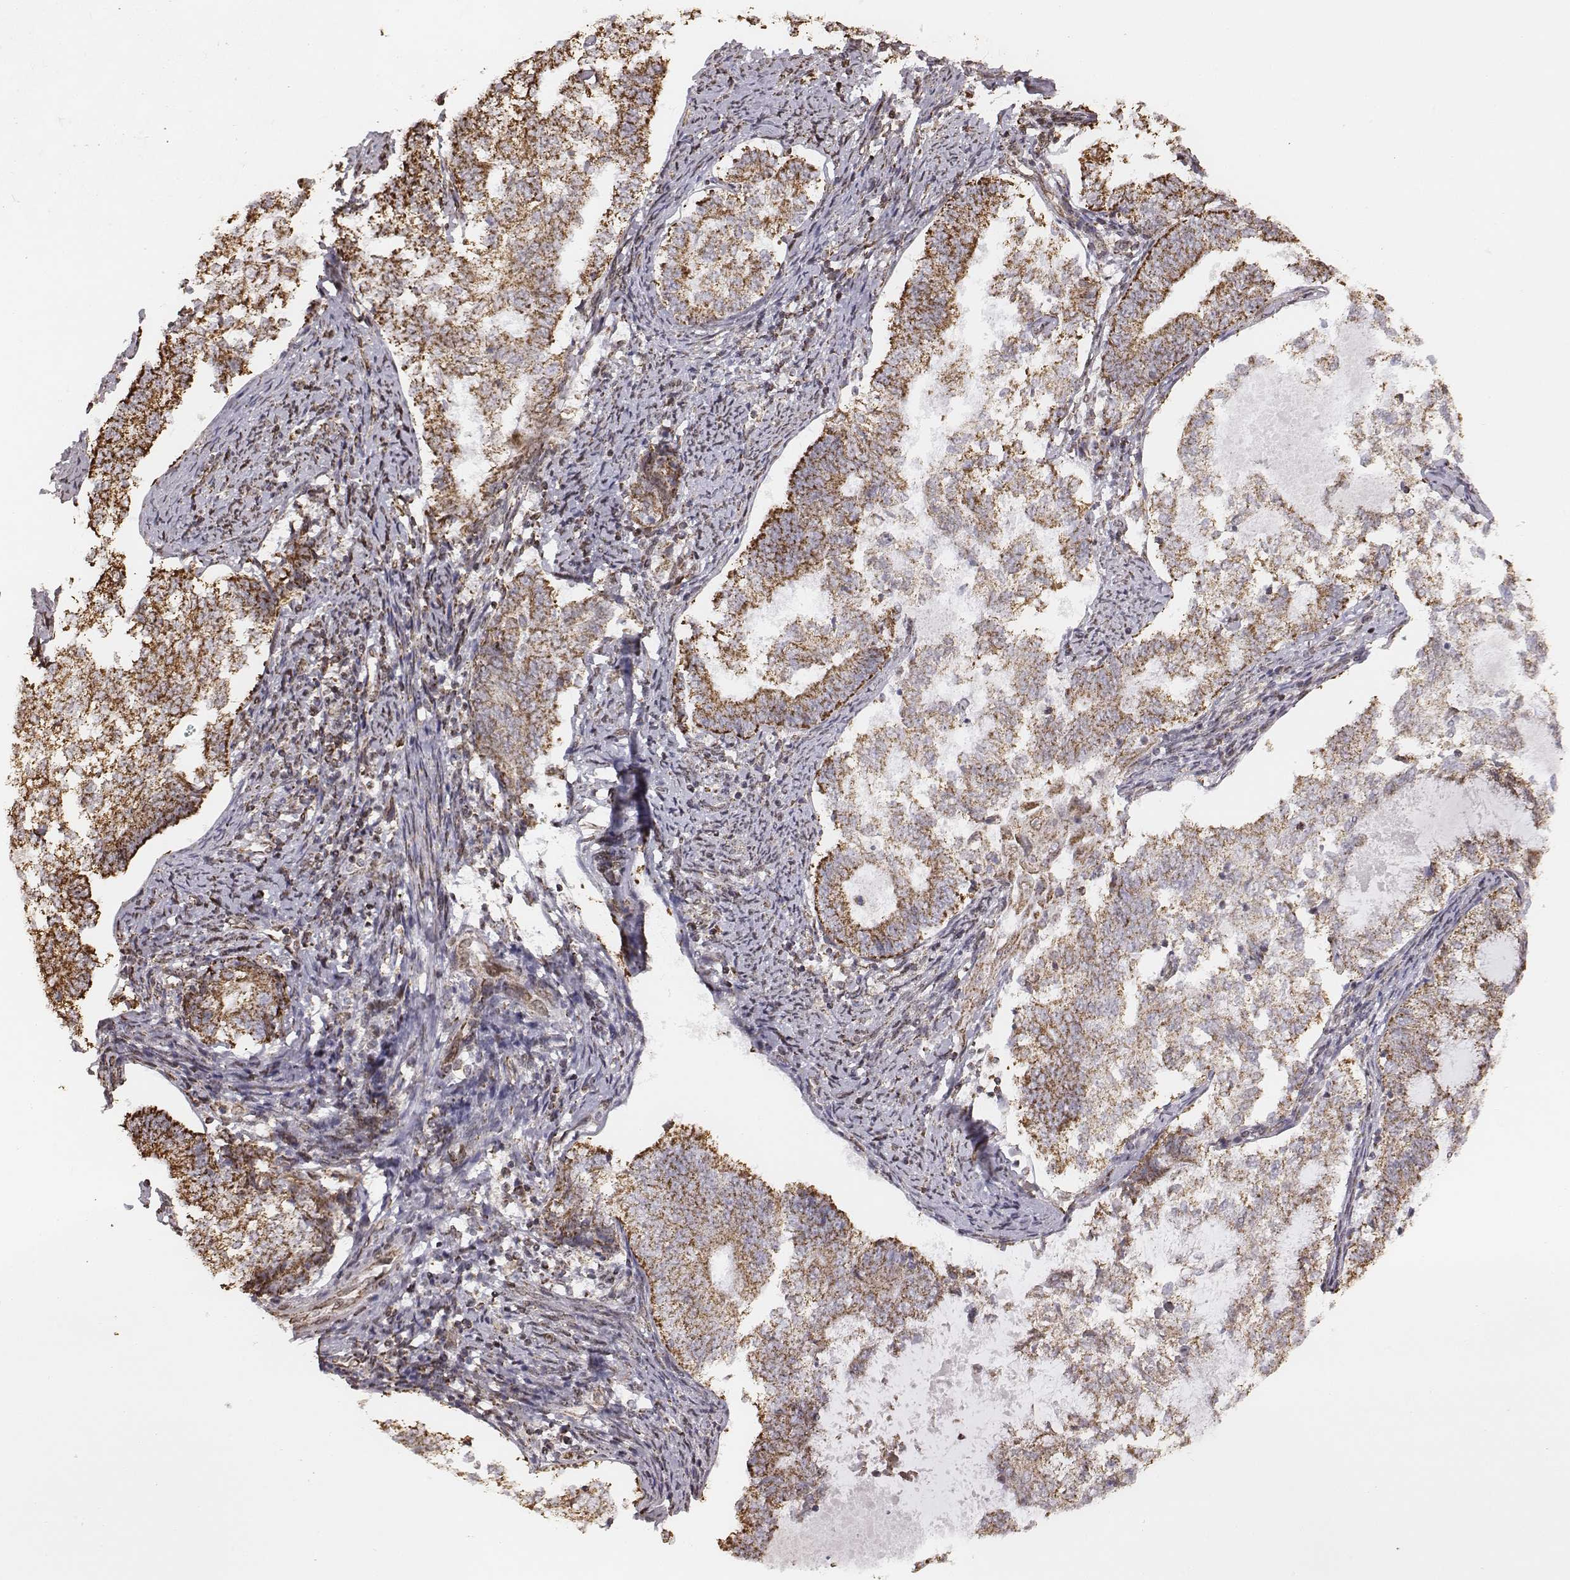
{"staining": {"intensity": "moderate", "quantity": ">75%", "location": "cytoplasmic/membranous"}, "tissue": "endometrial cancer", "cell_type": "Tumor cells", "image_type": "cancer", "snomed": [{"axis": "morphology", "description": "Adenocarcinoma, NOS"}, {"axis": "topography", "description": "Endometrium"}], "caption": "Endometrial cancer was stained to show a protein in brown. There is medium levels of moderate cytoplasmic/membranous positivity in about >75% of tumor cells. Nuclei are stained in blue.", "gene": "ACOT2", "patient": {"sex": "female", "age": 65}}